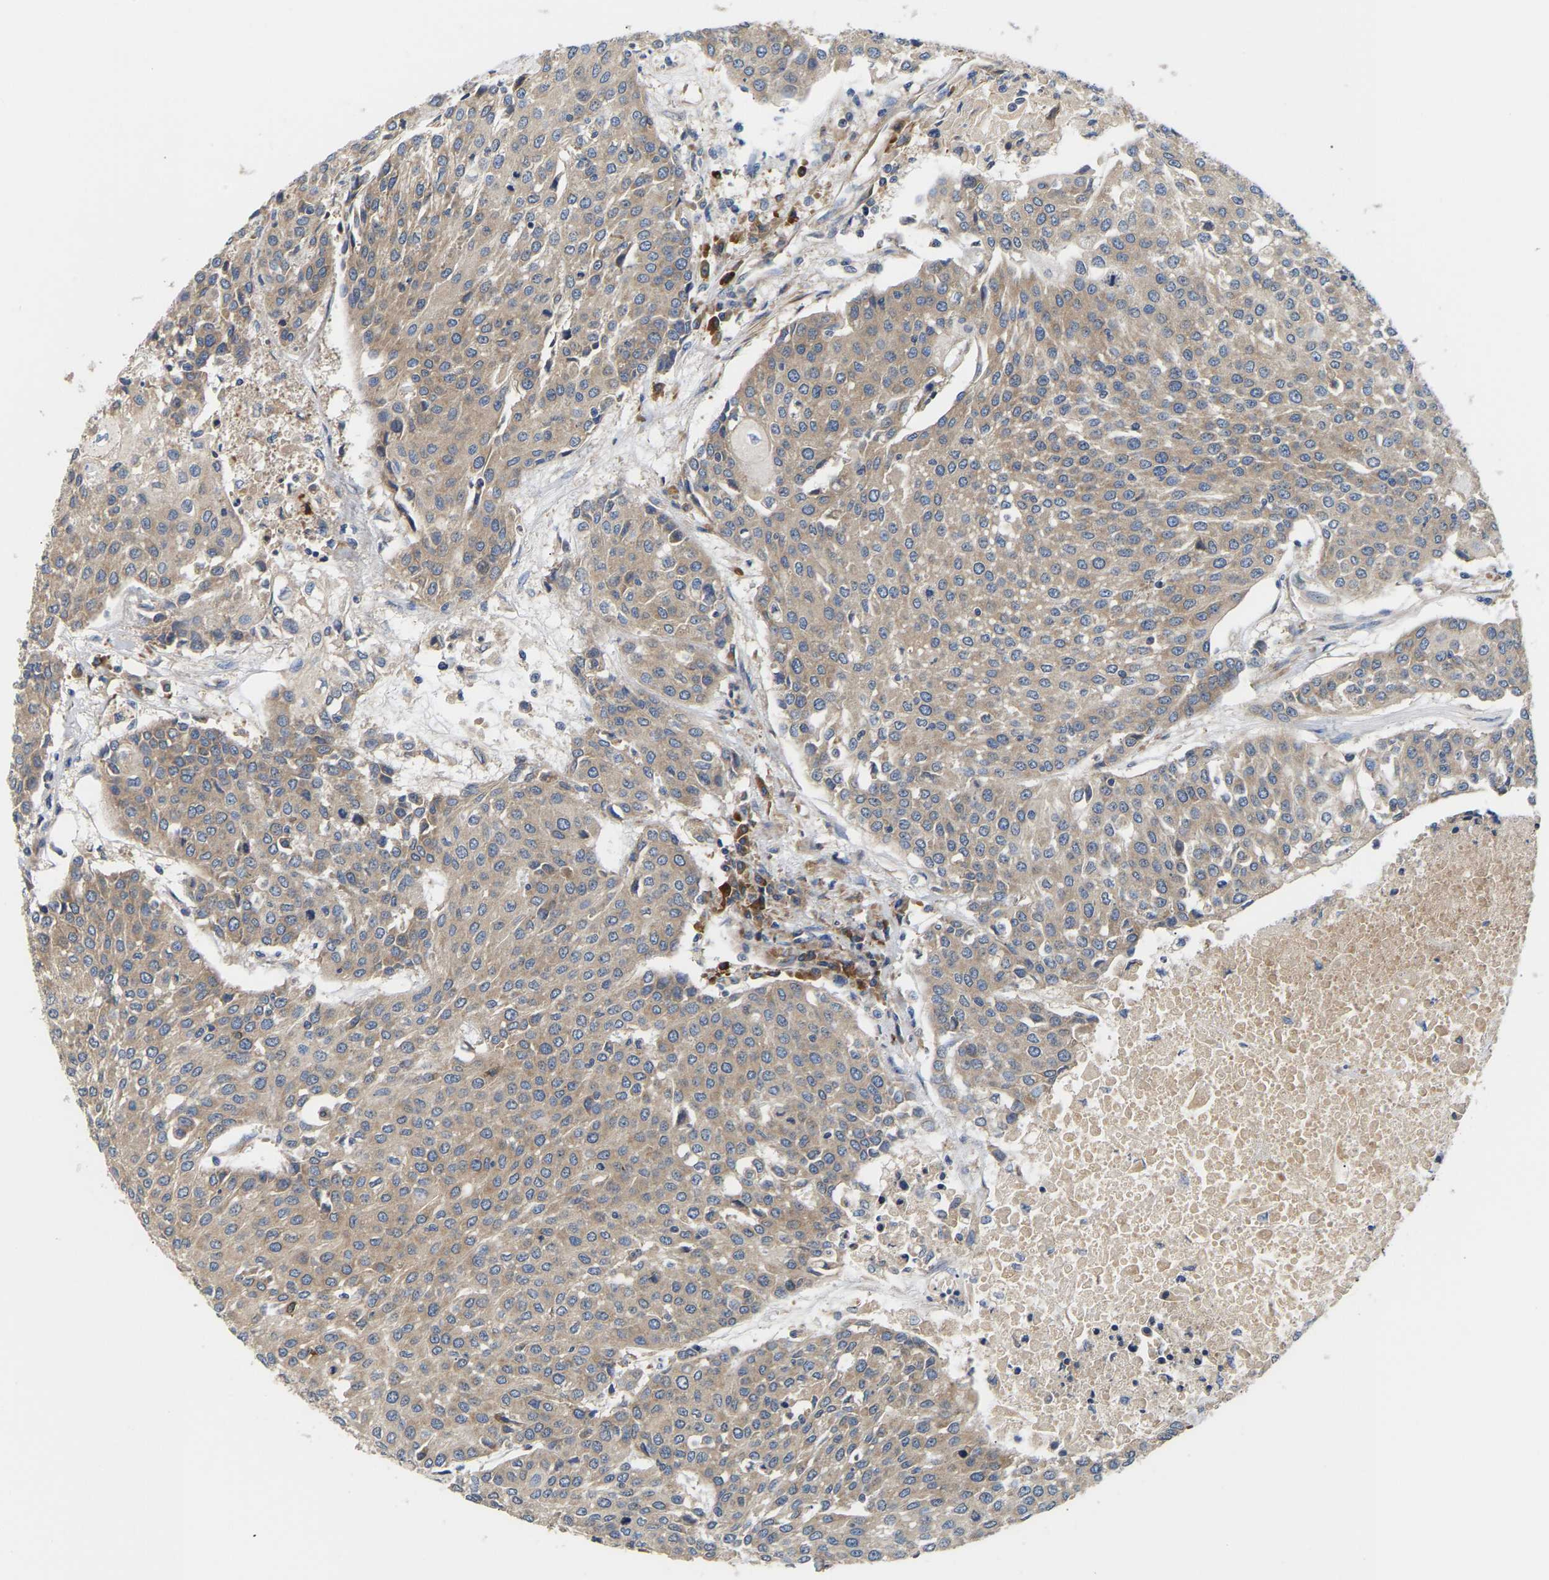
{"staining": {"intensity": "weak", "quantity": ">75%", "location": "cytoplasmic/membranous"}, "tissue": "urothelial cancer", "cell_type": "Tumor cells", "image_type": "cancer", "snomed": [{"axis": "morphology", "description": "Urothelial carcinoma, High grade"}, {"axis": "topography", "description": "Urinary bladder"}], "caption": "Immunohistochemistry of human urothelial carcinoma (high-grade) demonstrates low levels of weak cytoplasmic/membranous positivity in about >75% of tumor cells.", "gene": "AIMP2", "patient": {"sex": "female", "age": 85}}